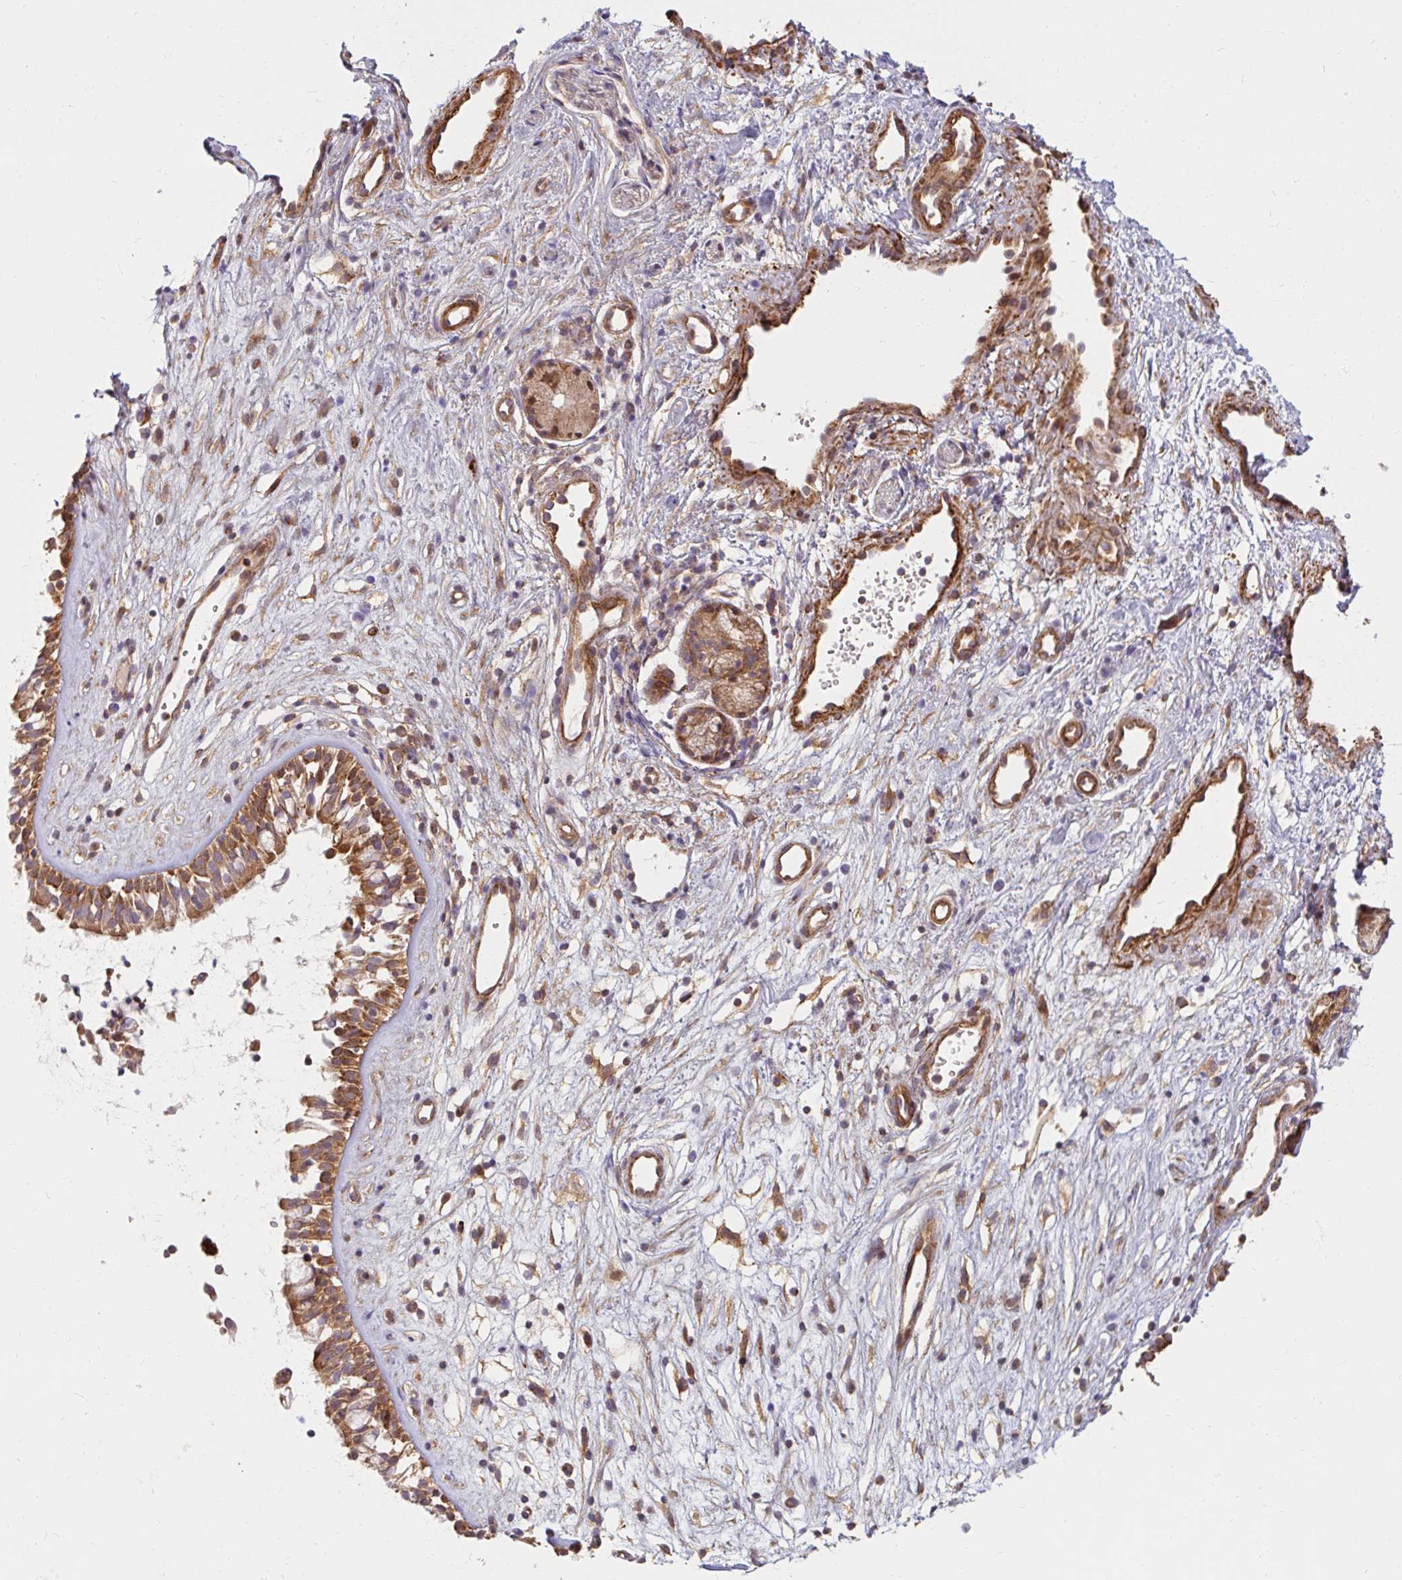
{"staining": {"intensity": "moderate", "quantity": ">75%", "location": "cytoplasmic/membranous"}, "tissue": "nasopharynx", "cell_type": "Respiratory epithelial cells", "image_type": "normal", "snomed": [{"axis": "morphology", "description": "Normal tissue, NOS"}, {"axis": "topography", "description": "Nasopharynx"}], "caption": "Nasopharynx stained for a protein reveals moderate cytoplasmic/membranous positivity in respiratory epithelial cells. (DAB (3,3'-diaminobenzidine) IHC, brown staining for protein, blue staining for nuclei).", "gene": "BTF3", "patient": {"sex": "male", "age": 32}}